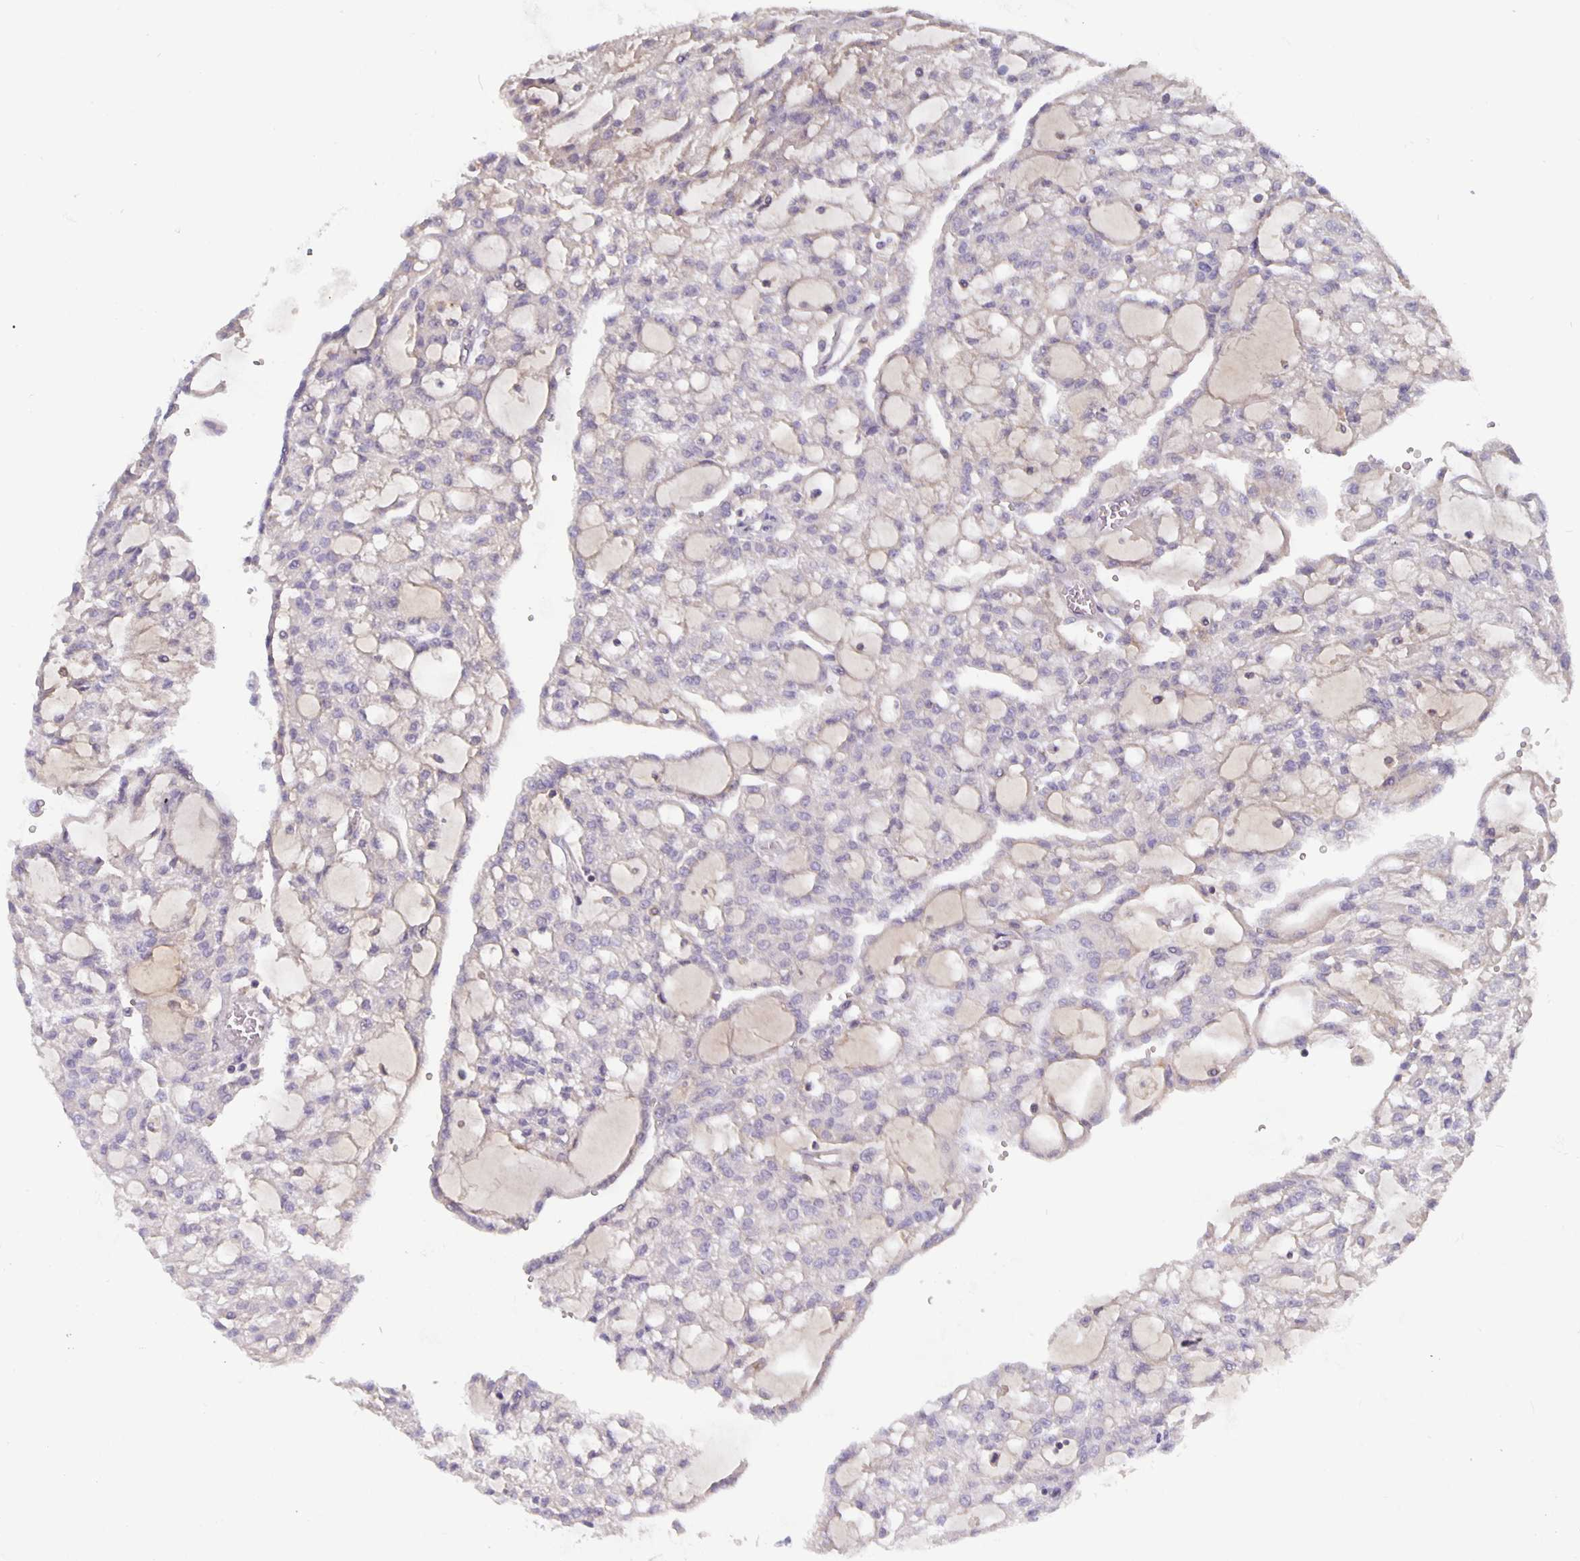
{"staining": {"intensity": "negative", "quantity": "none", "location": "none"}, "tissue": "renal cancer", "cell_type": "Tumor cells", "image_type": "cancer", "snomed": [{"axis": "morphology", "description": "Adenocarcinoma, NOS"}, {"axis": "topography", "description": "Kidney"}], "caption": "An immunohistochemistry (IHC) micrograph of renal cancer is shown. There is no staining in tumor cells of renal cancer.", "gene": "GDF15", "patient": {"sex": "male", "age": 63}}